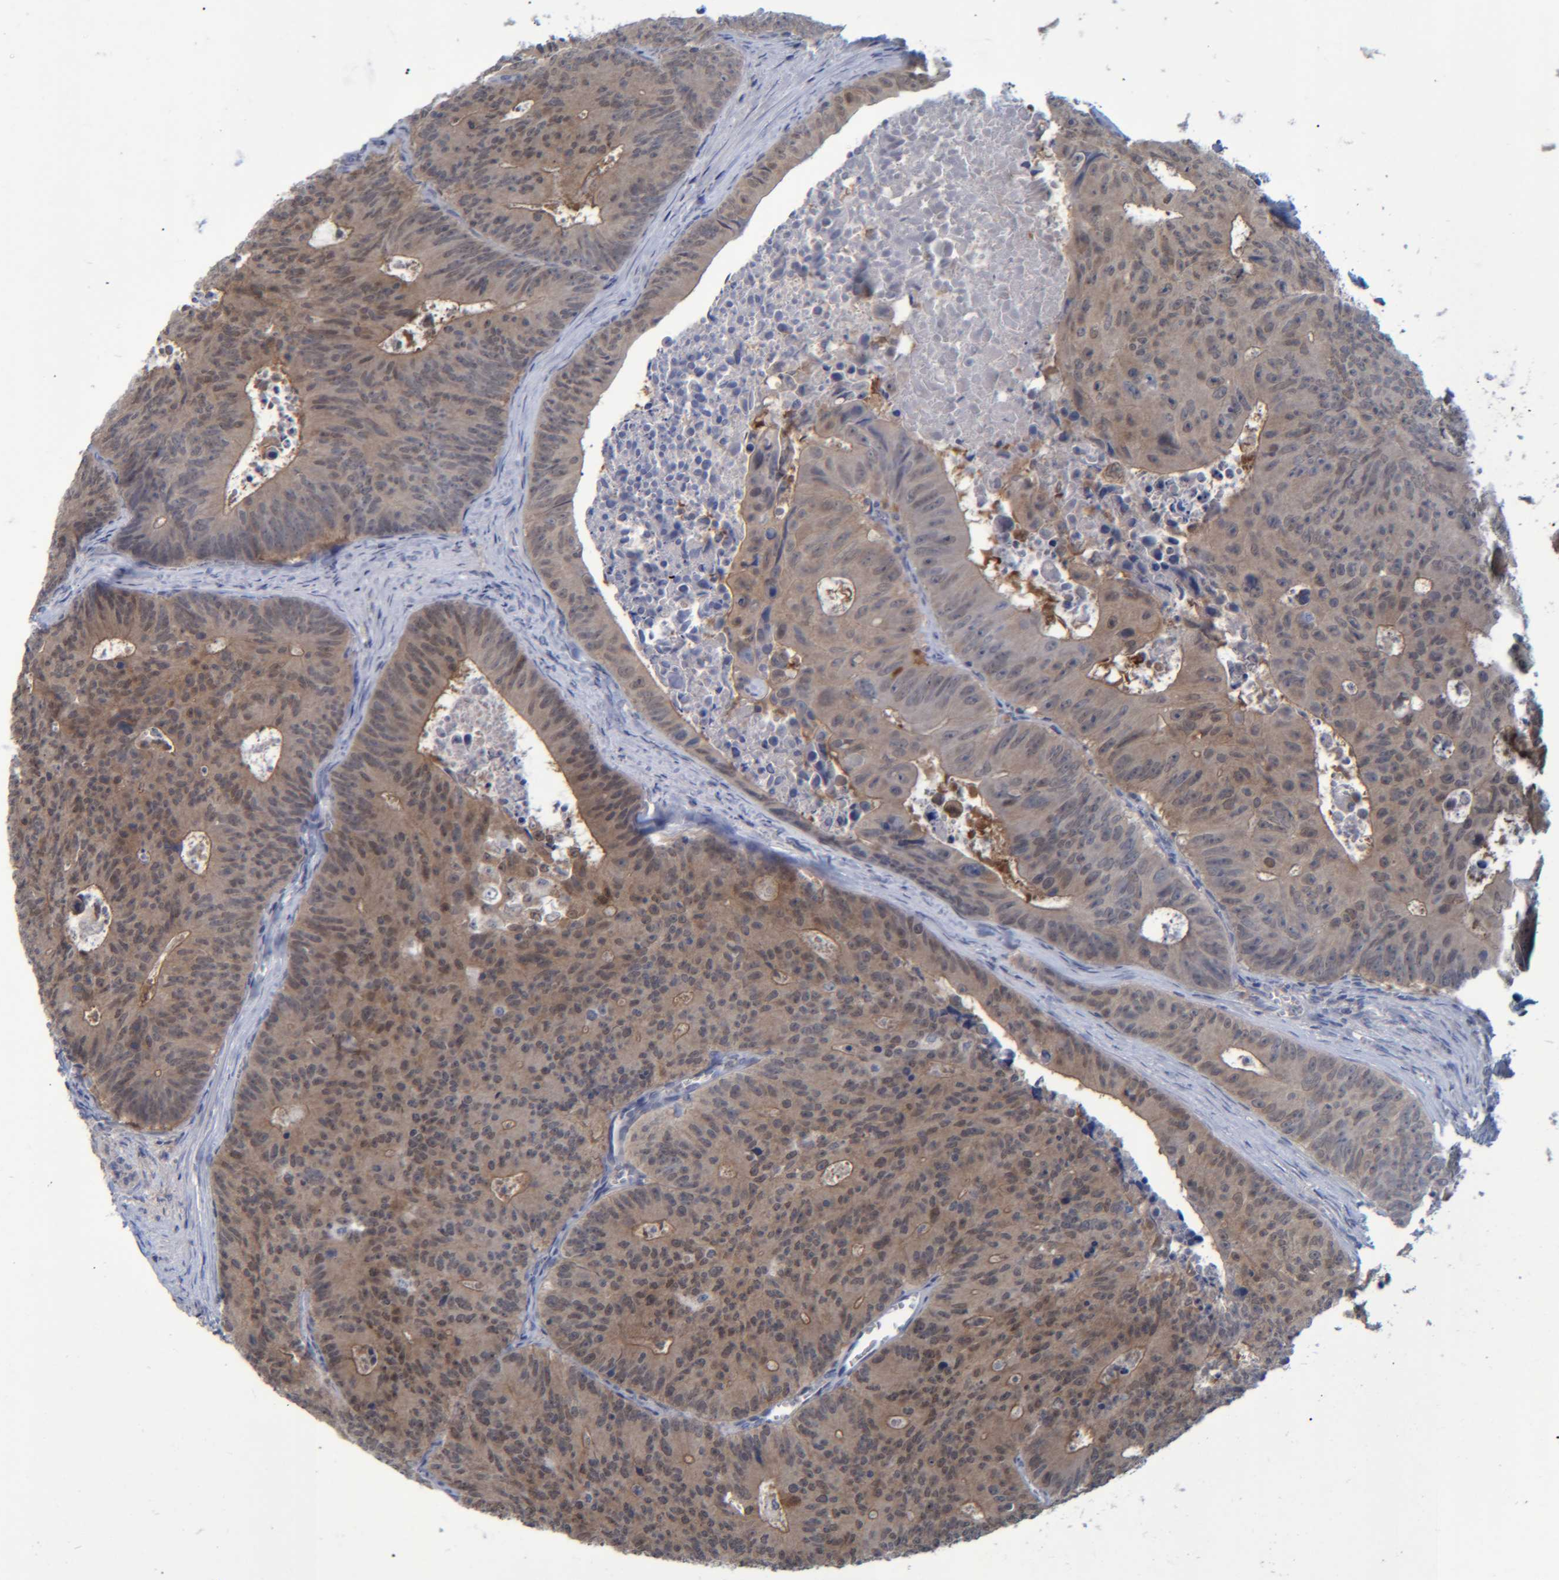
{"staining": {"intensity": "moderate", "quantity": ">75%", "location": "cytoplasmic/membranous"}, "tissue": "colorectal cancer", "cell_type": "Tumor cells", "image_type": "cancer", "snomed": [{"axis": "morphology", "description": "Adenocarcinoma, NOS"}, {"axis": "topography", "description": "Colon"}], "caption": "A photomicrograph of human colorectal cancer (adenocarcinoma) stained for a protein demonstrates moderate cytoplasmic/membranous brown staining in tumor cells.", "gene": "PCYT2", "patient": {"sex": "male", "age": 87}}